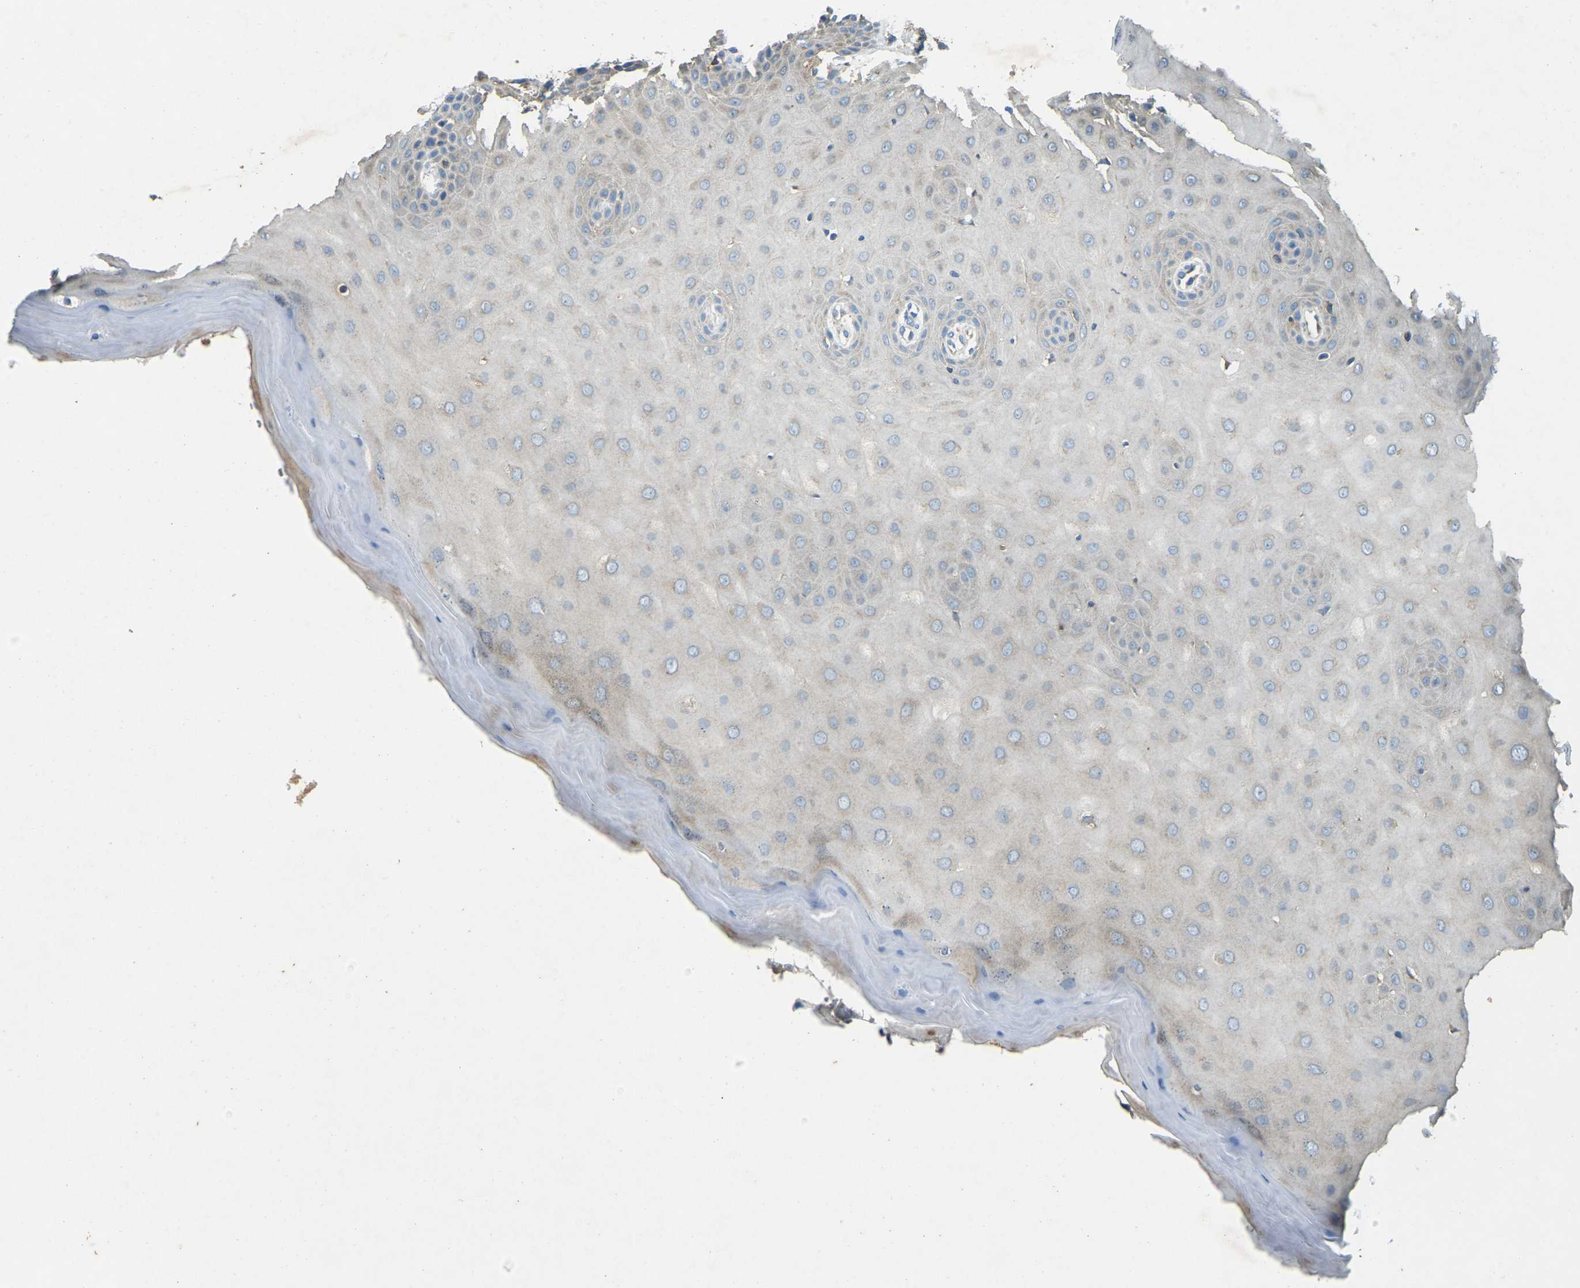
{"staining": {"intensity": "weak", "quantity": "<25%", "location": "cytoplasmic/membranous"}, "tissue": "cervix", "cell_type": "Glandular cells", "image_type": "normal", "snomed": [{"axis": "morphology", "description": "Normal tissue, NOS"}, {"axis": "topography", "description": "Cervix"}], "caption": "A high-resolution histopathology image shows immunohistochemistry (IHC) staining of unremarkable cervix, which reveals no significant positivity in glandular cells. (Immunohistochemistry (ihc), brightfield microscopy, high magnification).", "gene": "ATP8B1", "patient": {"sex": "female", "age": 55}}